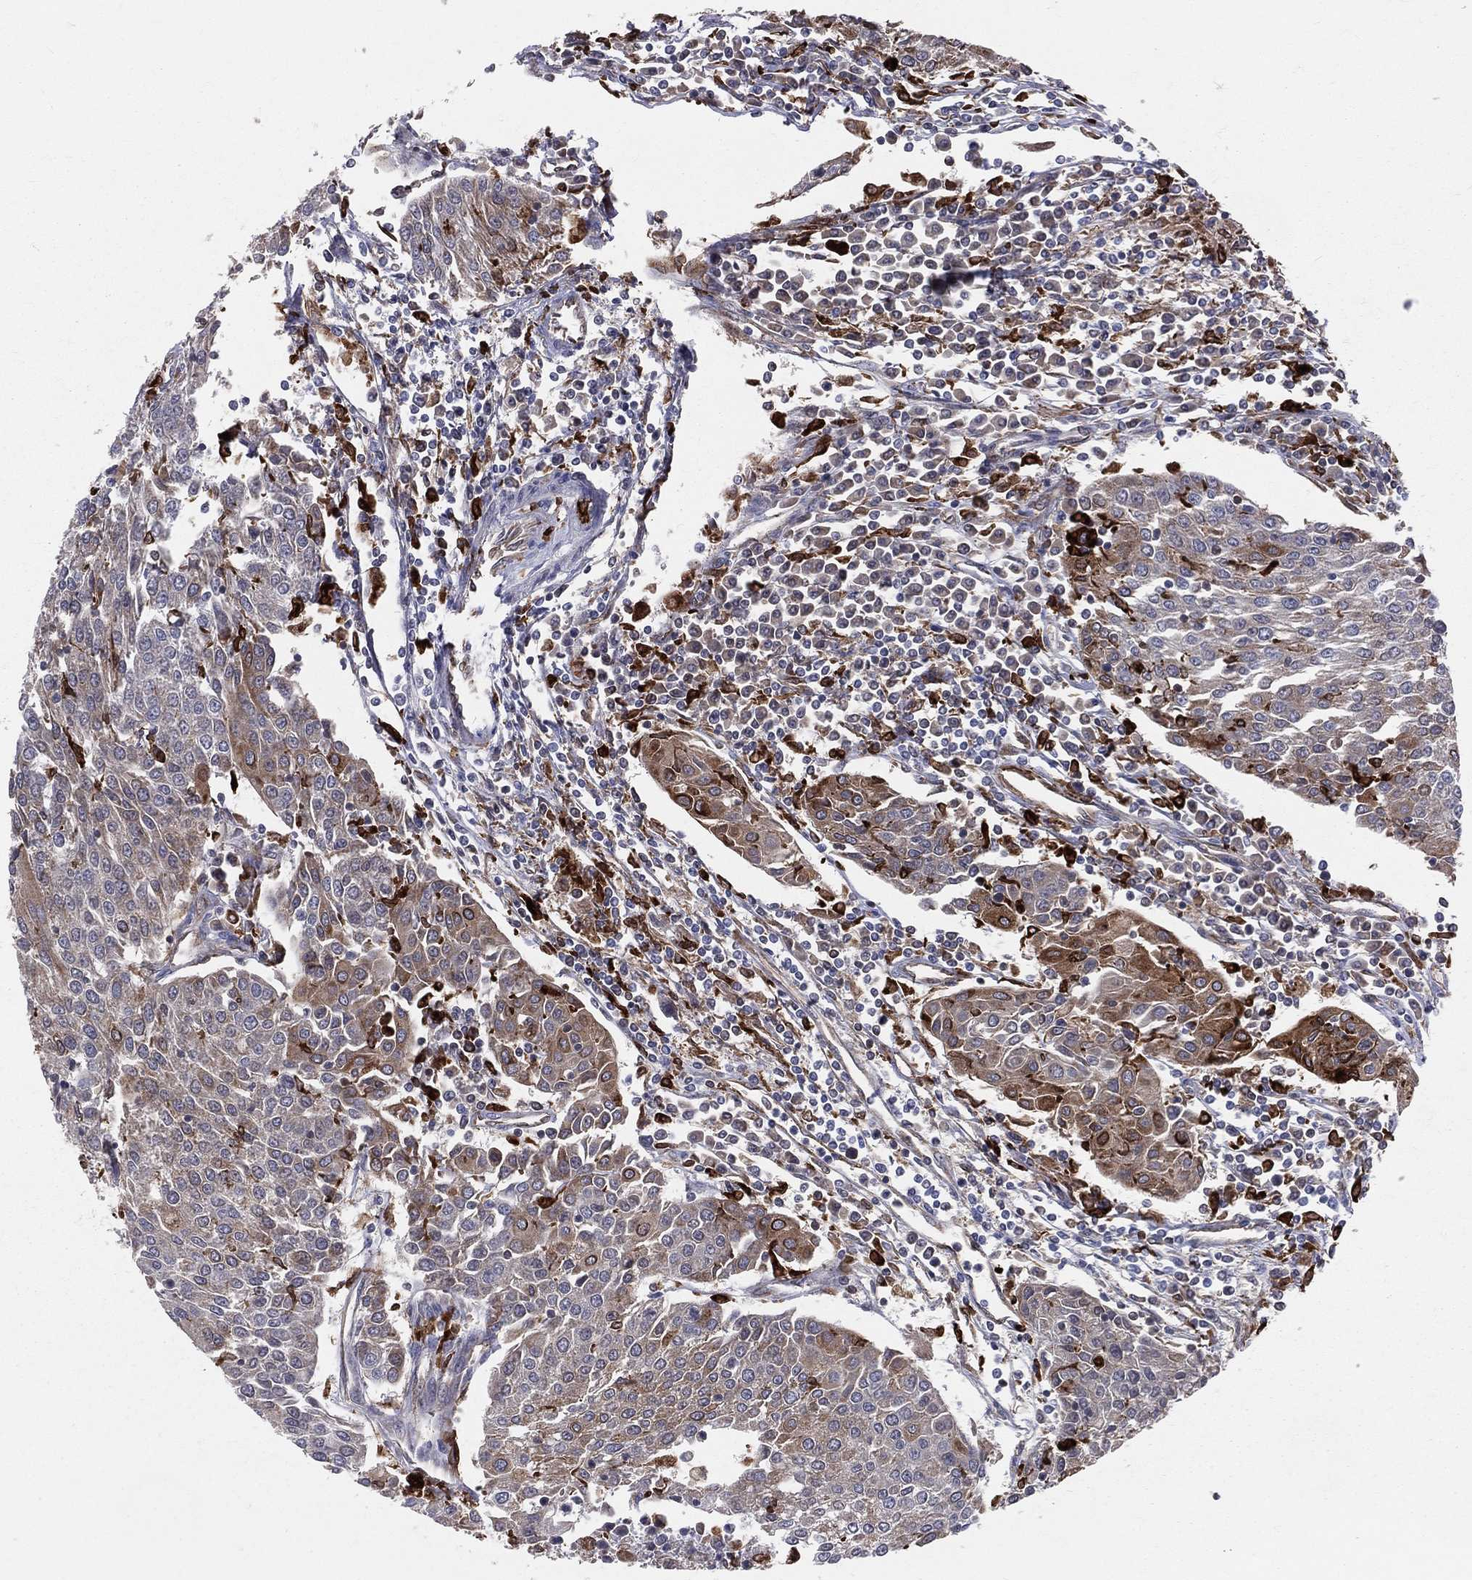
{"staining": {"intensity": "moderate", "quantity": "25%-75%", "location": "cytoplasmic/membranous"}, "tissue": "urothelial cancer", "cell_type": "Tumor cells", "image_type": "cancer", "snomed": [{"axis": "morphology", "description": "Urothelial carcinoma, High grade"}, {"axis": "topography", "description": "Urinary bladder"}], "caption": "A brown stain shows moderate cytoplasmic/membranous positivity of a protein in high-grade urothelial carcinoma tumor cells.", "gene": "CD74", "patient": {"sex": "female", "age": 85}}